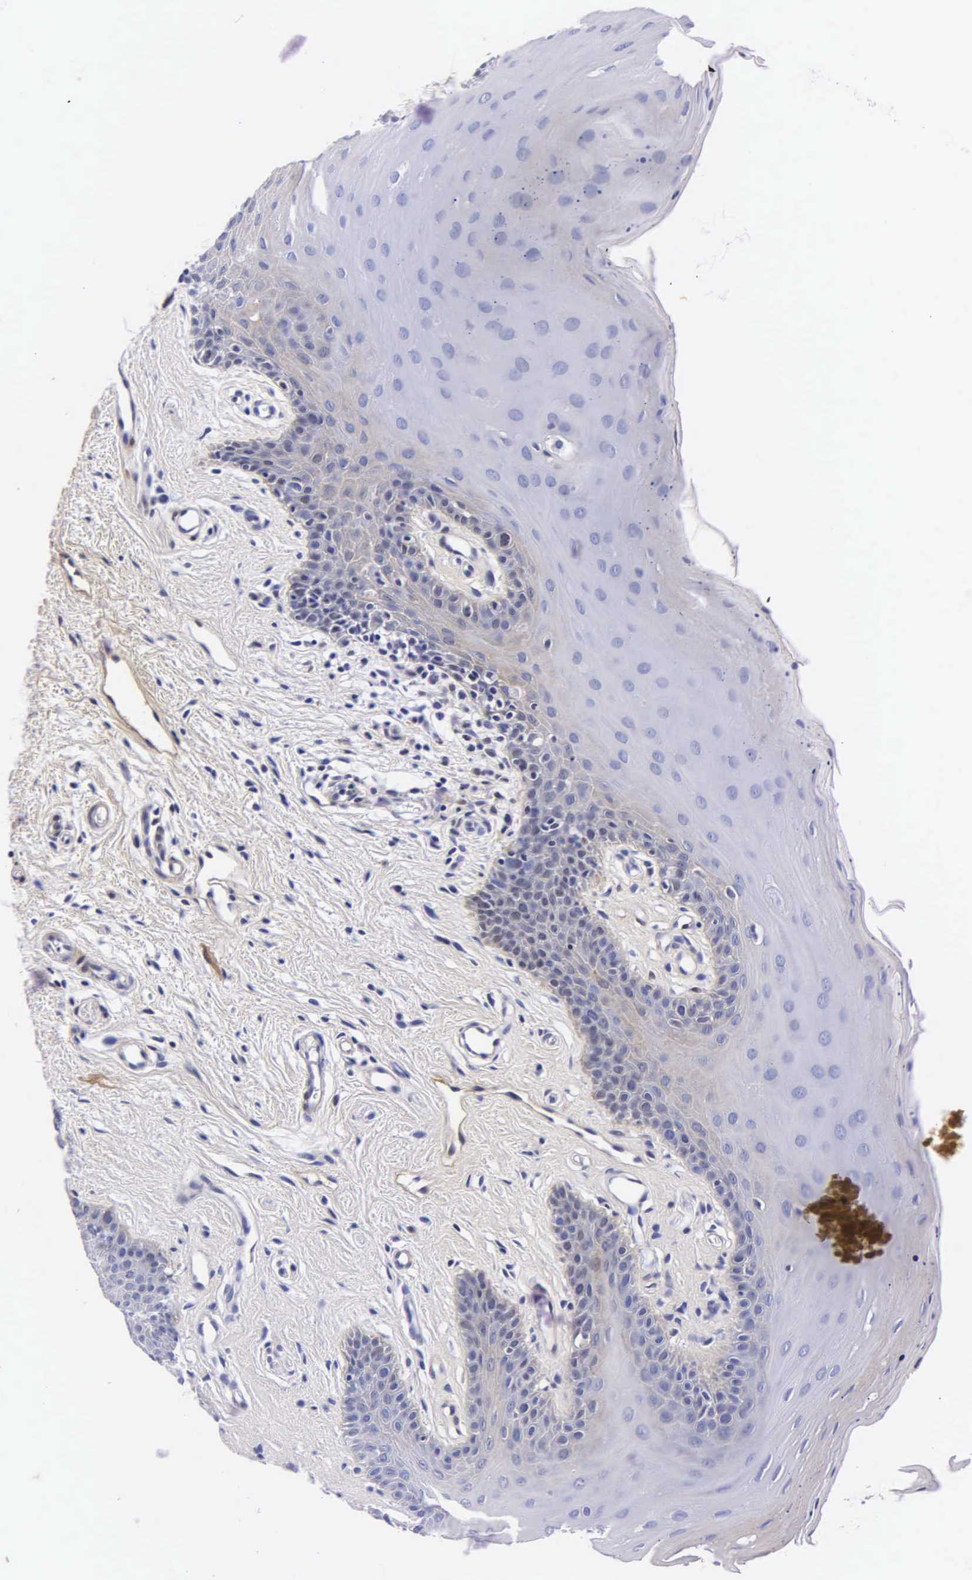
{"staining": {"intensity": "weak", "quantity": "<25%", "location": "cytoplasmic/membranous"}, "tissue": "oral mucosa", "cell_type": "Squamous epithelial cells", "image_type": "normal", "snomed": [{"axis": "morphology", "description": "Normal tissue, NOS"}, {"axis": "topography", "description": "Oral tissue"}], "caption": "The immunohistochemistry (IHC) photomicrograph has no significant expression in squamous epithelial cells of oral mucosa.", "gene": "MB", "patient": {"sex": "male", "age": 14}}